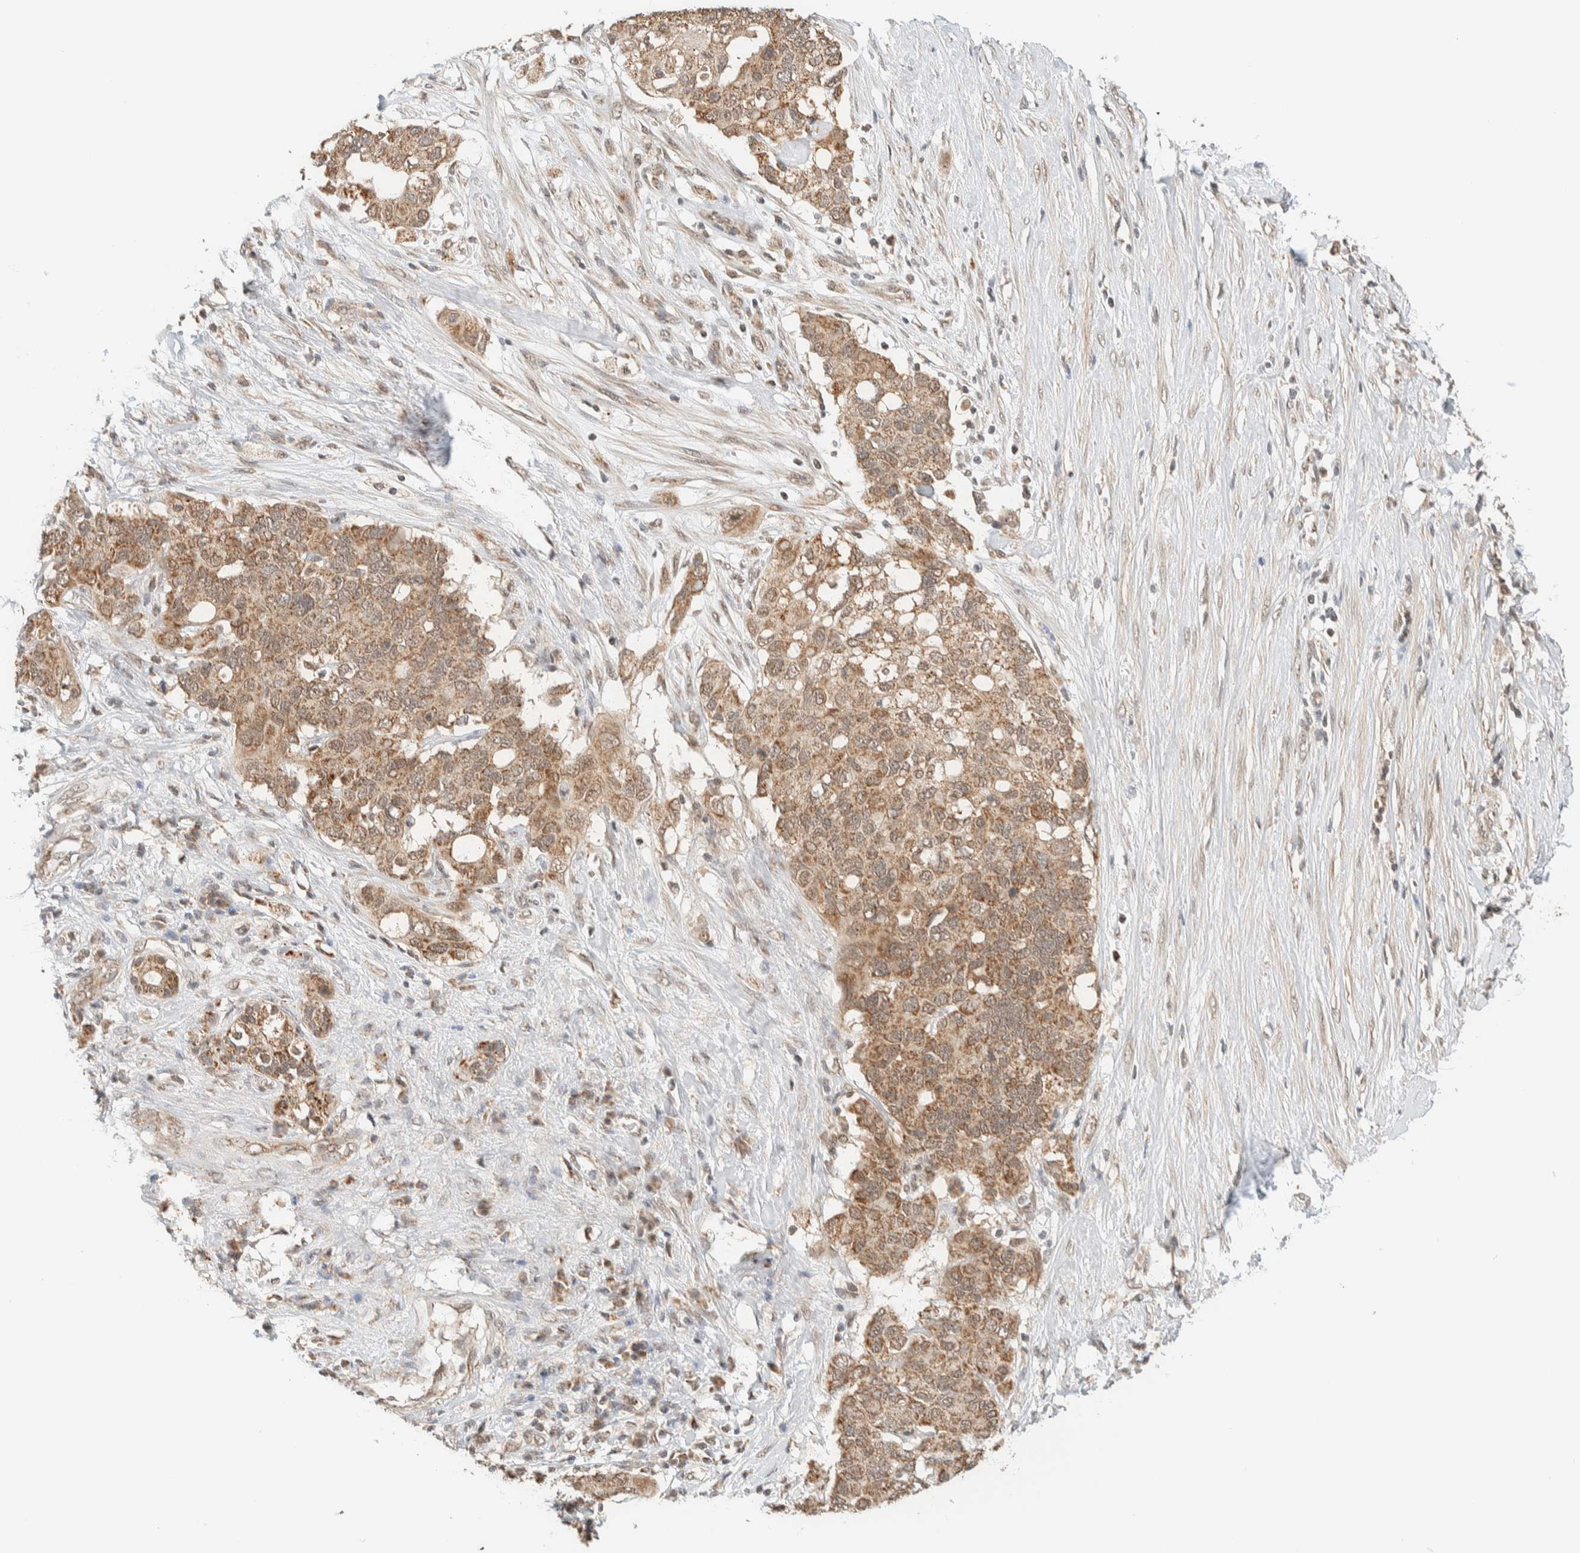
{"staining": {"intensity": "moderate", "quantity": ">75%", "location": "cytoplasmic/membranous"}, "tissue": "pancreatic cancer", "cell_type": "Tumor cells", "image_type": "cancer", "snomed": [{"axis": "morphology", "description": "Adenocarcinoma, NOS"}, {"axis": "topography", "description": "Pancreas"}], "caption": "A brown stain highlights moderate cytoplasmic/membranous staining of a protein in human adenocarcinoma (pancreatic) tumor cells. The staining is performed using DAB brown chromogen to label protein expression. The nuclei are counter-stained blue using hematoxylin.", "gene": "MRPL41", "patient": {"sex": "female", "age": 56}}